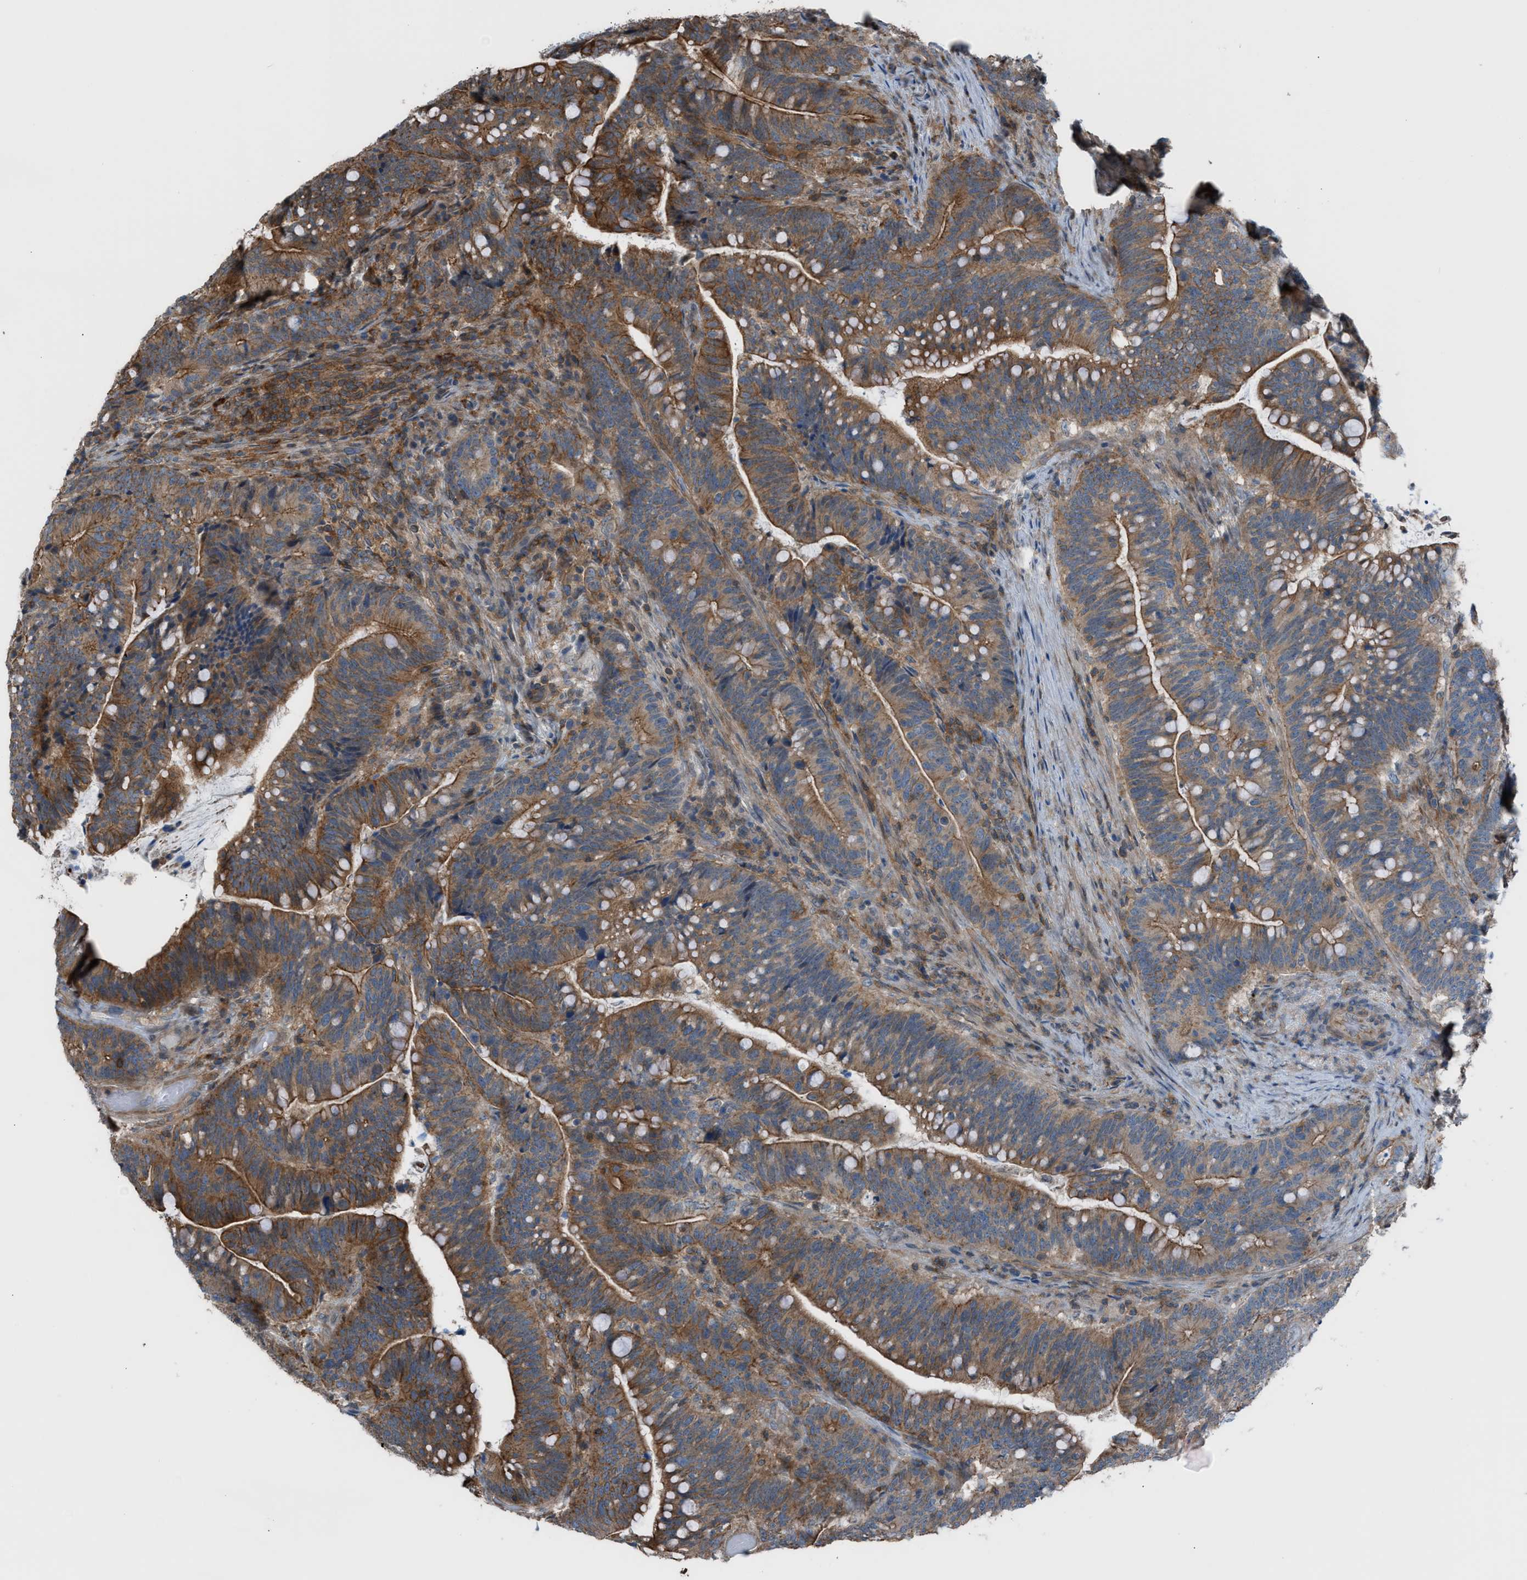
{"staining": {"intensity": "strong", "quantity": ">75%", "location": "cytoplasmic/membranous"}, "tissue": "colorectal cancer", "cell_type": "Tumor cells", "image_type": "cancer", "snomed": [{"axis": "morphology", "description": "Normal tissue, NOS"}, {"axis": "morphology", "description": "Adenocarcinoma, NOS"}, {"axis": "topography", "description": "Colon"}], "caption": "A histopathology image of colorectal cancer stained for a protein exhibits strong cytoplasmic/membranous brown staining in tumor cells. The staining is performed using DAB (3,3'-diaminobenzidine) brown chromogen to label protein expression. The nuclei are counter-stained blue using hematoxylin.", "gene": "DYRK1A", "patient": {"sex": "female", "age": 66}}